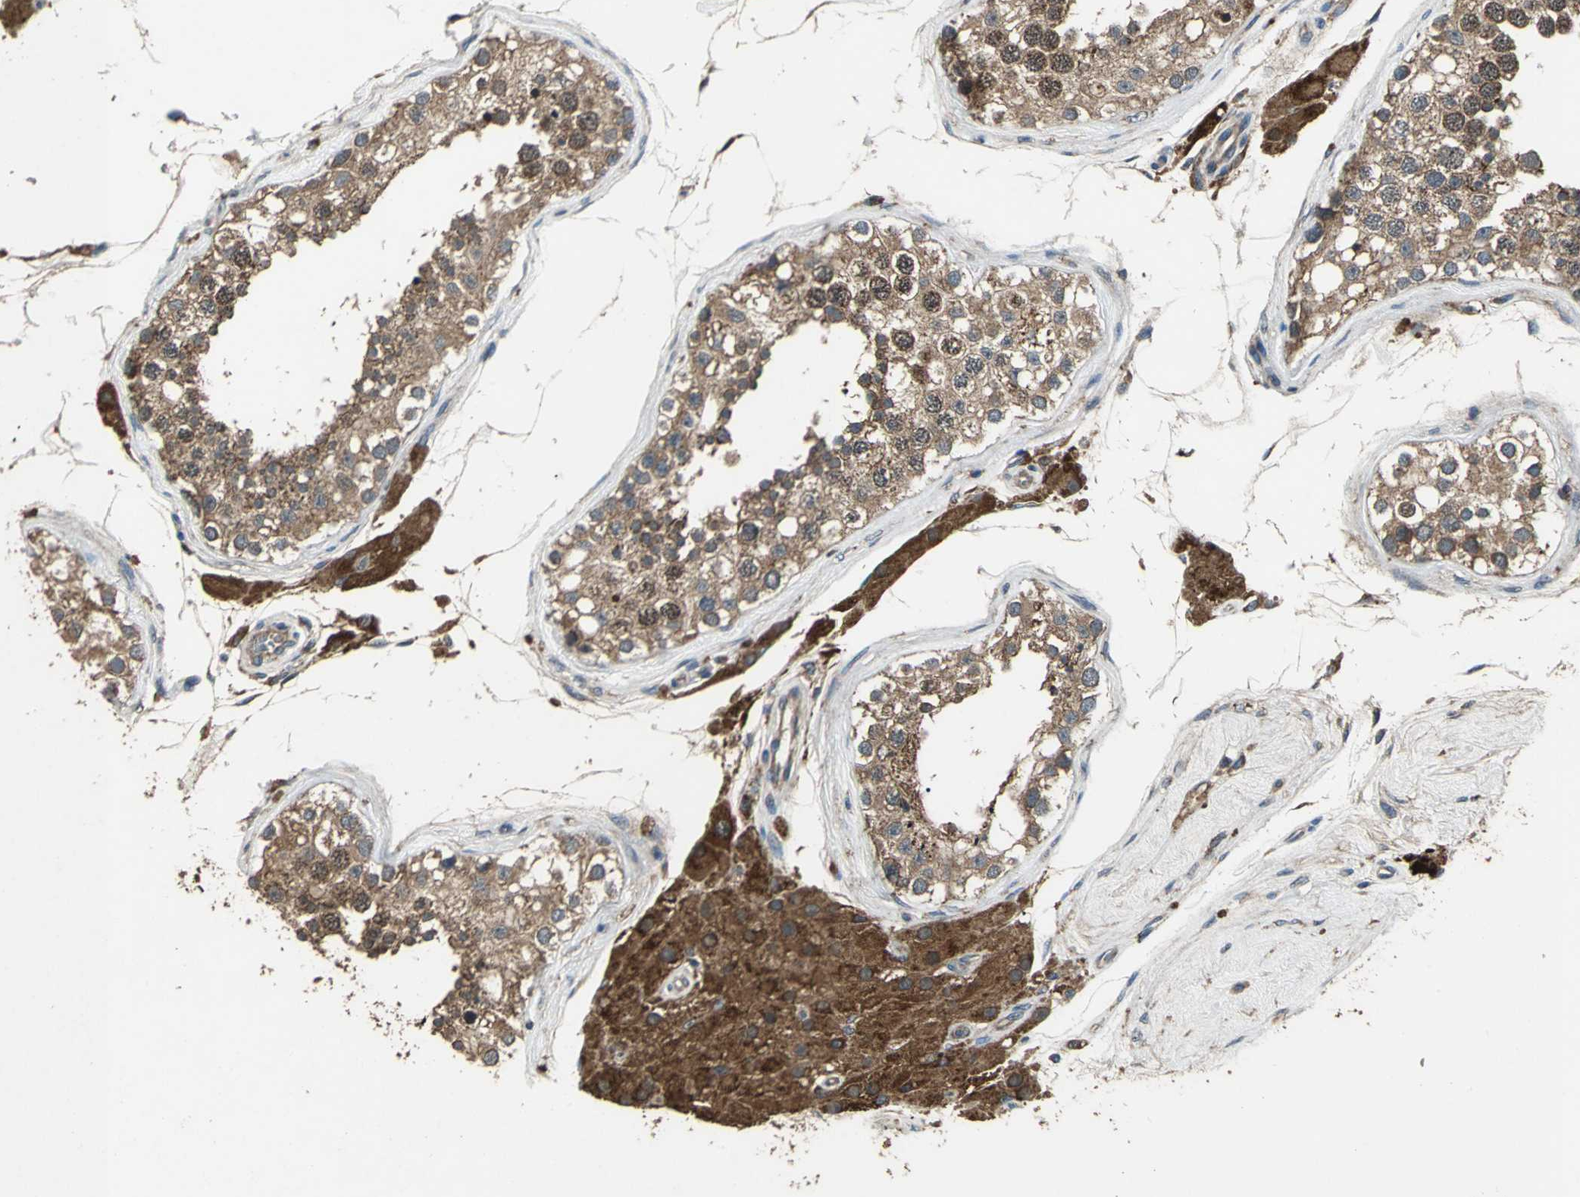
{"staining": {"intensity": "strong", "quantity": ">75%", "location": "cytoplasmic/membranous,nuclear"}, "tissue": "testis", "cell_type": "Cells in seminiferous ducts", "image_type": "normal", "snomed": [{"axis": "morphology", "description": "Normal tissue, NOS"}, {"axis": "topography", "description": "Testis"}], "caption": "Protein analysis of normal testis demonstrates strong cytoplasmic/membranous,nuclear expression in about >75% of cells in seminiferous ducts. The protein of interest is stained brown, and the nuclei are stained in blue (DAB IHC with brightfield microscopy, high magnification).", "gene": "ZNF608", "patient": {"sex": "male", "age": 68}}